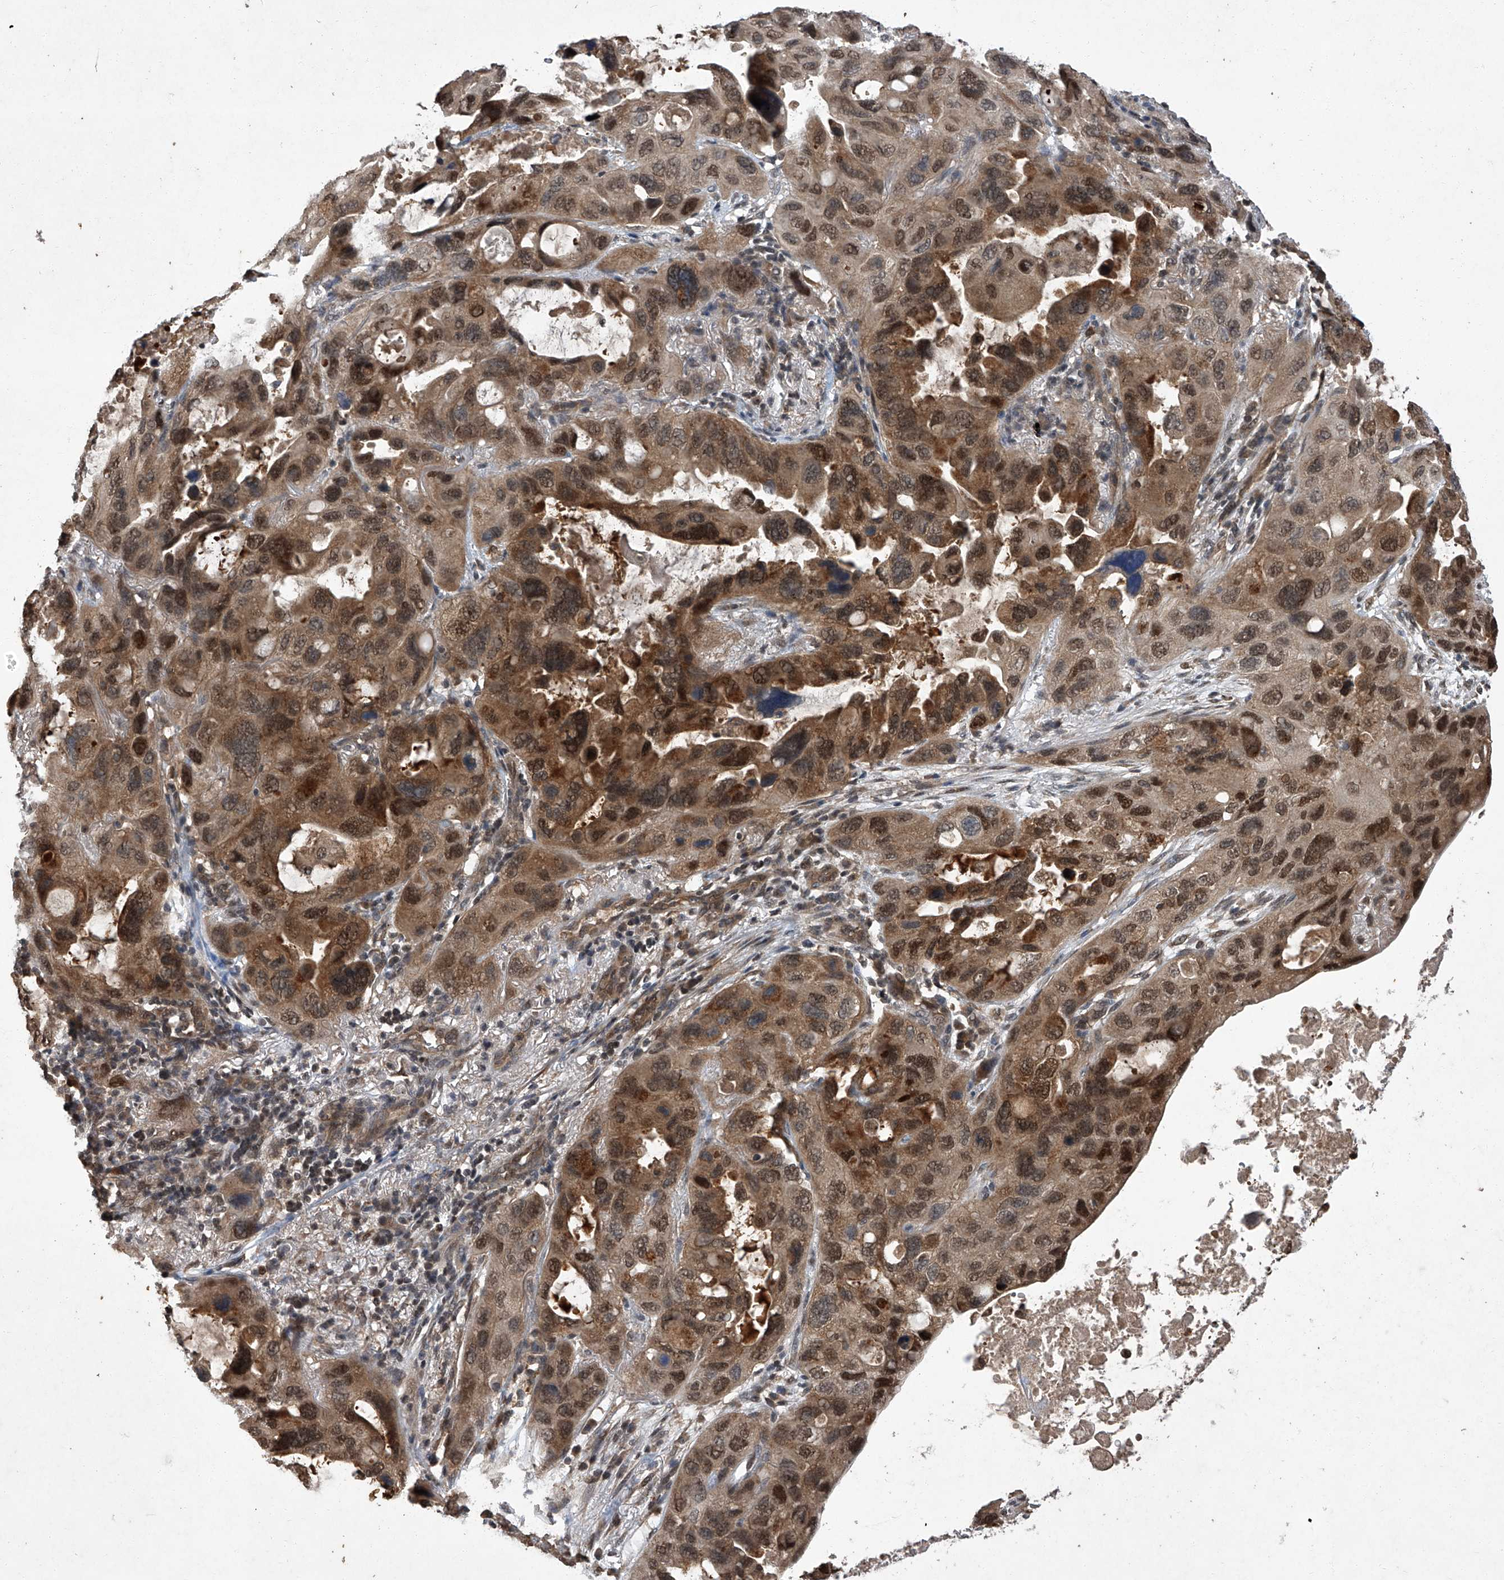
{"staining": {"intensity": "strong", "quantity": ">75%", "location": "cytoplasmic/membranous,nuclear"}, "tissue": "lung cancer", "cell_type": "Tumor cells", "image_type": "cancer", "snomed": [{"axis": "morphology", "description": "Squamous cell carcinoma, NOS"}, {"axis": "topography", "description": "Lung"}], "caption": "A high-resolution image shows IHC staining of lung cancer (squamous cell carcinoma), which displays strong cytoplasmic/membranous and nuclear expression in about >75% of tumor cells. (DAB = brown stain, brightfield microscopy at high magnification).", "gene": "TSNAX", "patient": {"sex": "female", "age": 73}}